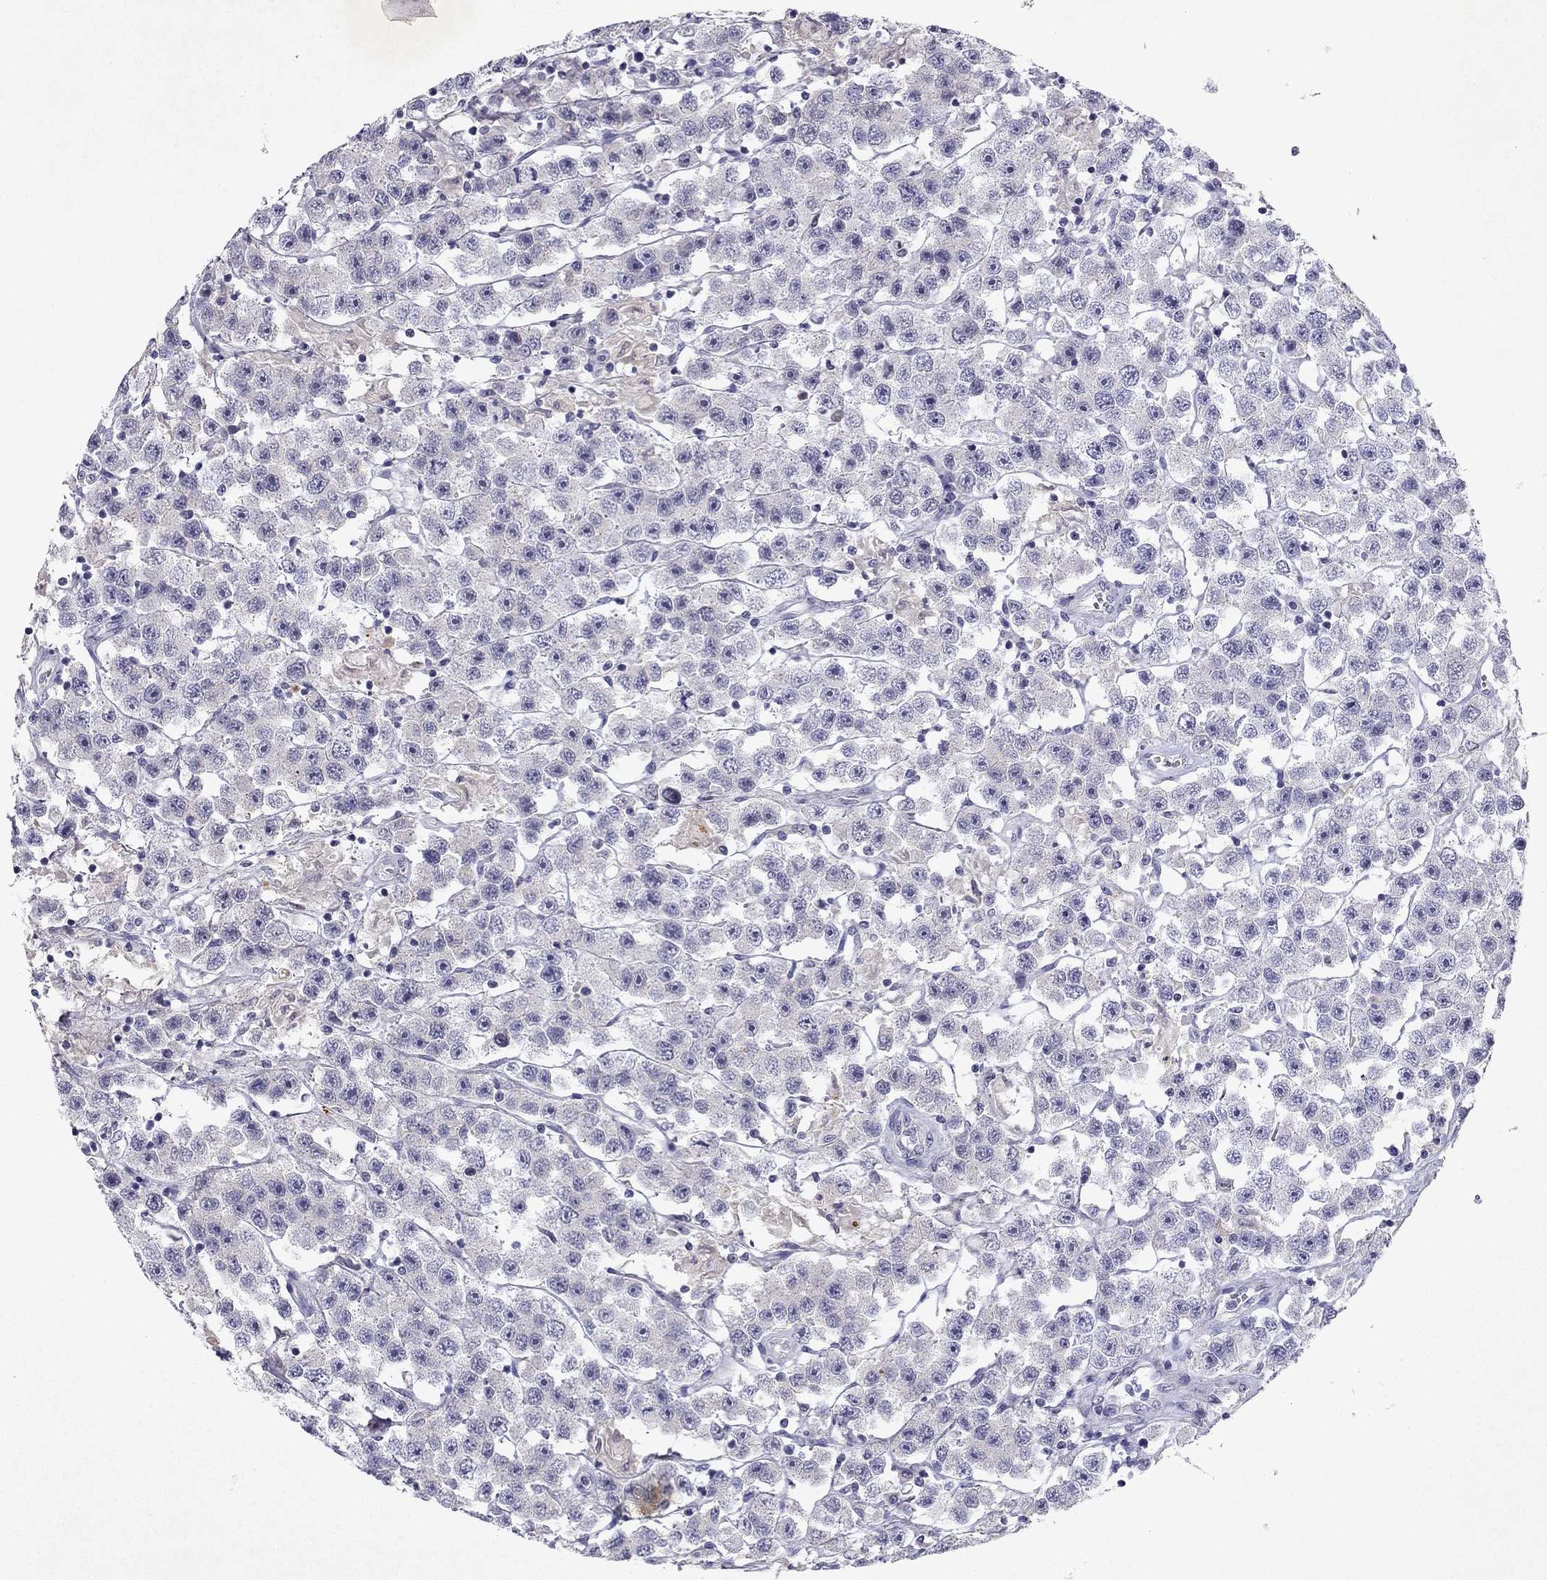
{"staining": {"intensity": "negative", "quantity": "none", "location": "none"}, "tissue": "testis cancer", "cell_type": "Tumor cells", "image_type": "cancer", "snomed": [{"axis": "morphology", "description": "Seminoma, NOS"}, {"axis": "topography", "description": "Testis"}], "caption": "IHC histopathology image of testis cancer (seminoma) stained for a protein (brown), which displays no expression in tumor cells. Brightfield microscopy of immunohistochemistry stained with DAB (3,3'-diaminobenzidine) (brown) and hematoxylin (blue), captured at high magnification.", "gene": "SLC6A4", "patient": {"sex": "male", "age": 45}}